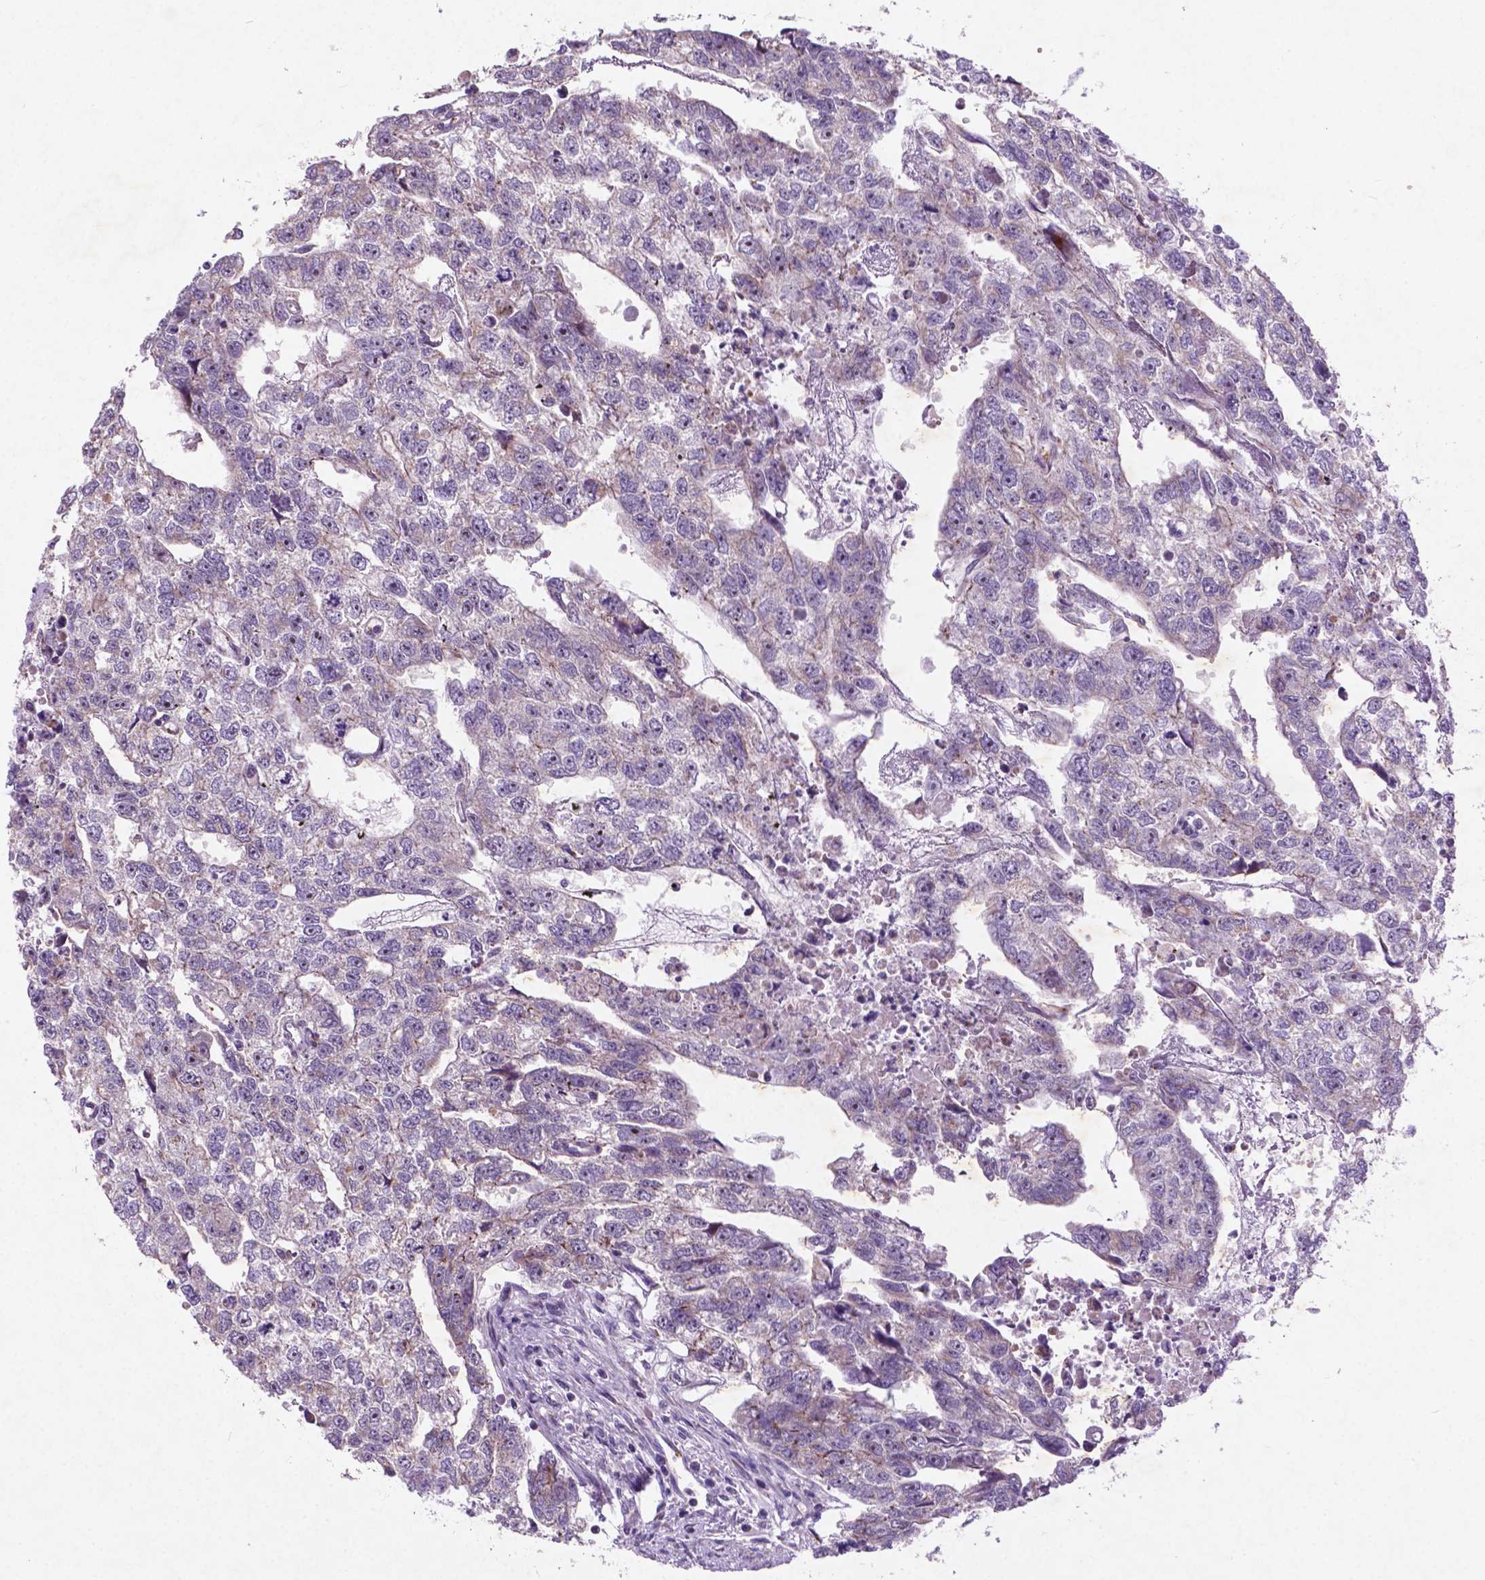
{"staining": {"intensity": "weak", "quantity": "<25%", "location": "nuclear"}, "tissue": "testis cancer", "cell_type": "Tumor cells", "image_type": "cancer", "snomed": [{"axis": "morphology", "description": "Carcinoma, Embryonal, NOS"}, {"axis": "morphology", "description": "Teratoma, malignant, NOS"}, {"axis": "topography", "description": "Testis"}], "caption": "Embryonal carcinoma (testis) was stained to show a protein in brown. There is no significant positivity in tumor cells.", "gene": "ATG4D", "patient": {"sex": "male", "age": 44}}